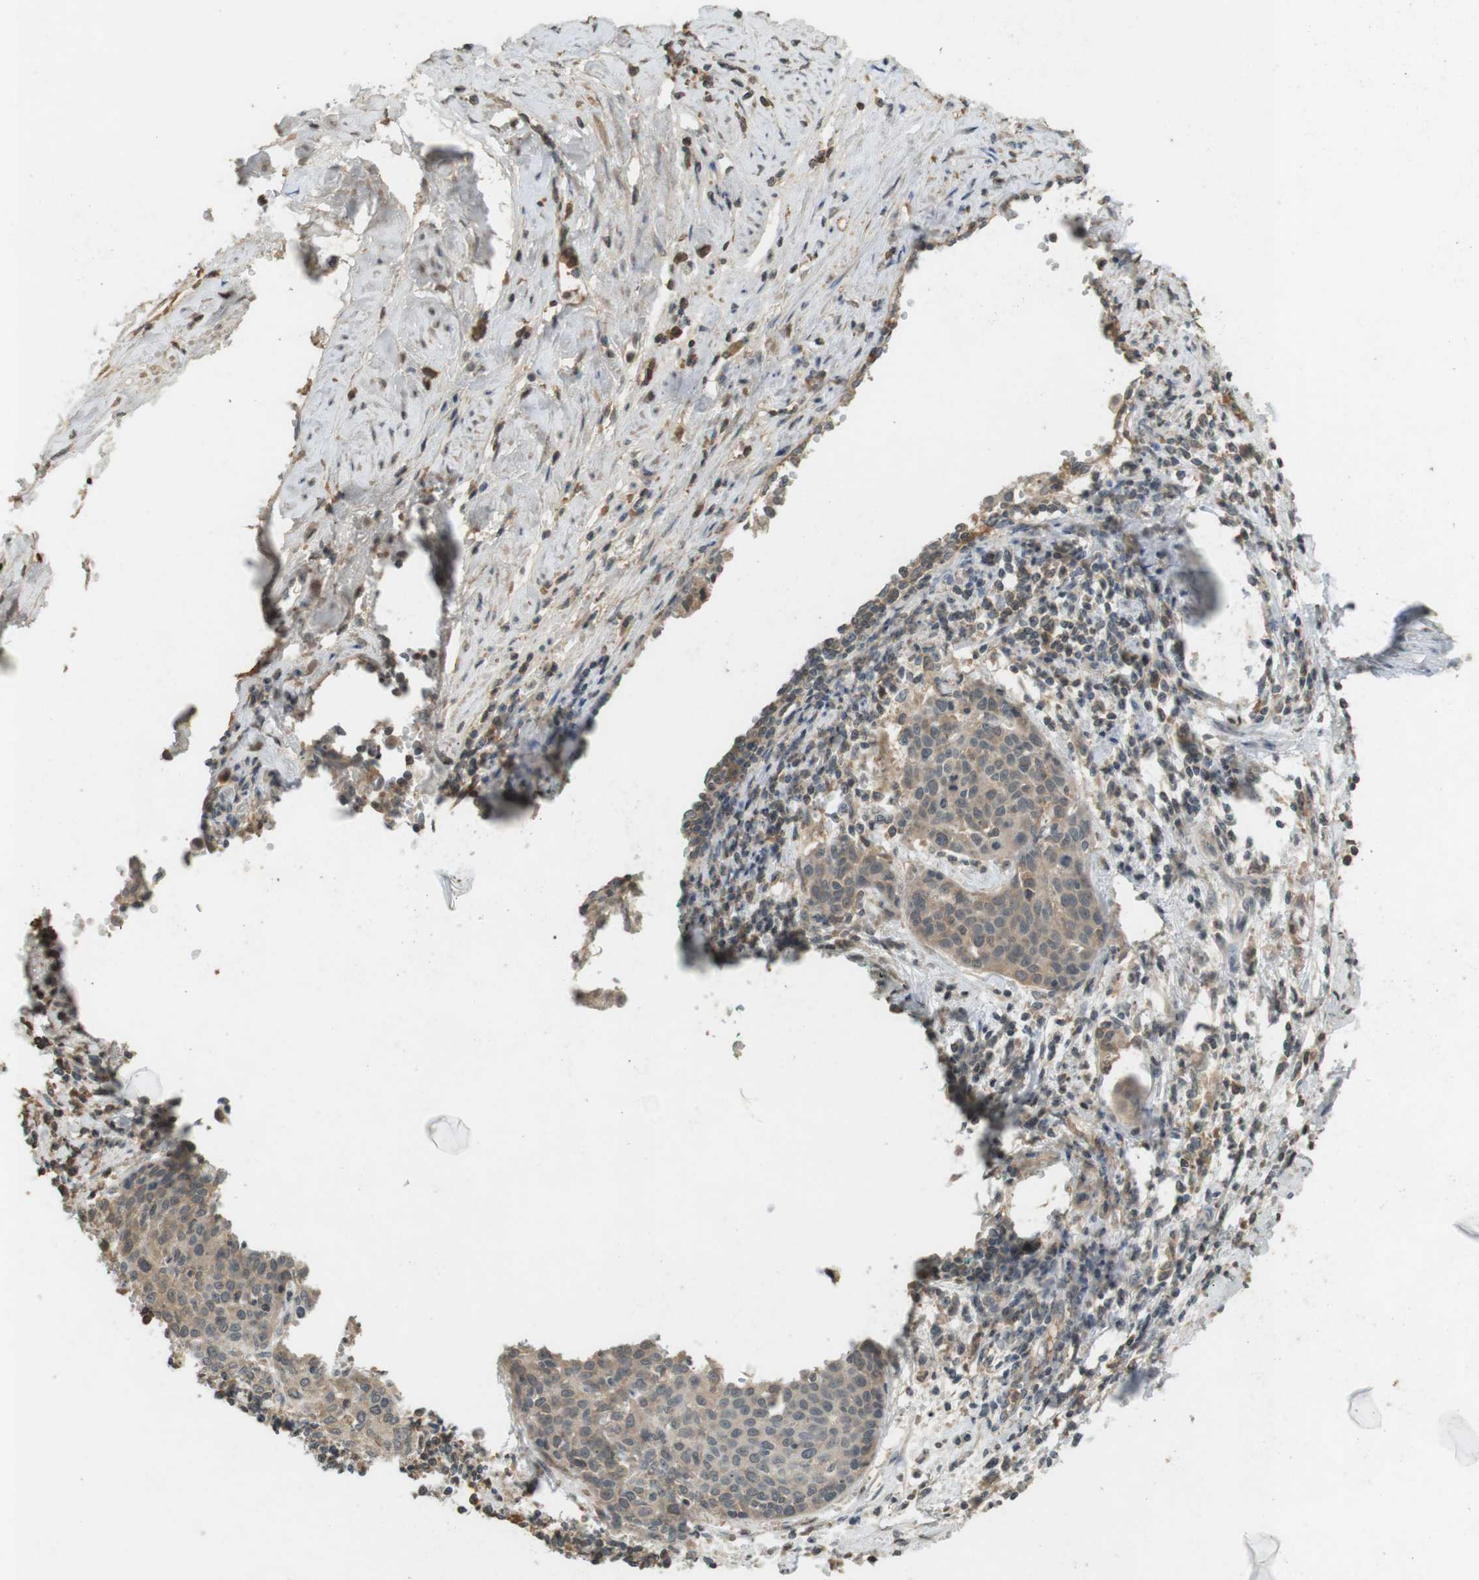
{"staining": {"intensity": "weak", "quantity": "25%-75%", "location": "cytoplasmic/membranous"}, "tissue": "cervical cancer", "cell_type": "Tumor cells", "image_type": "cancer", "snomed": [{"axis": "morphology", "description": "Squamous cell carcinoma, NOS"}, {"axis": "topography", "description": "Cervix"}], "caption": "Cervical squamous cell carcinoma stained with IHC exhibits weak cytoplasmic/membranous staining in approximately 25%-75% of tumor cells.", "gene": "SRR", "patient": {"sex": "female", "age": 38}}